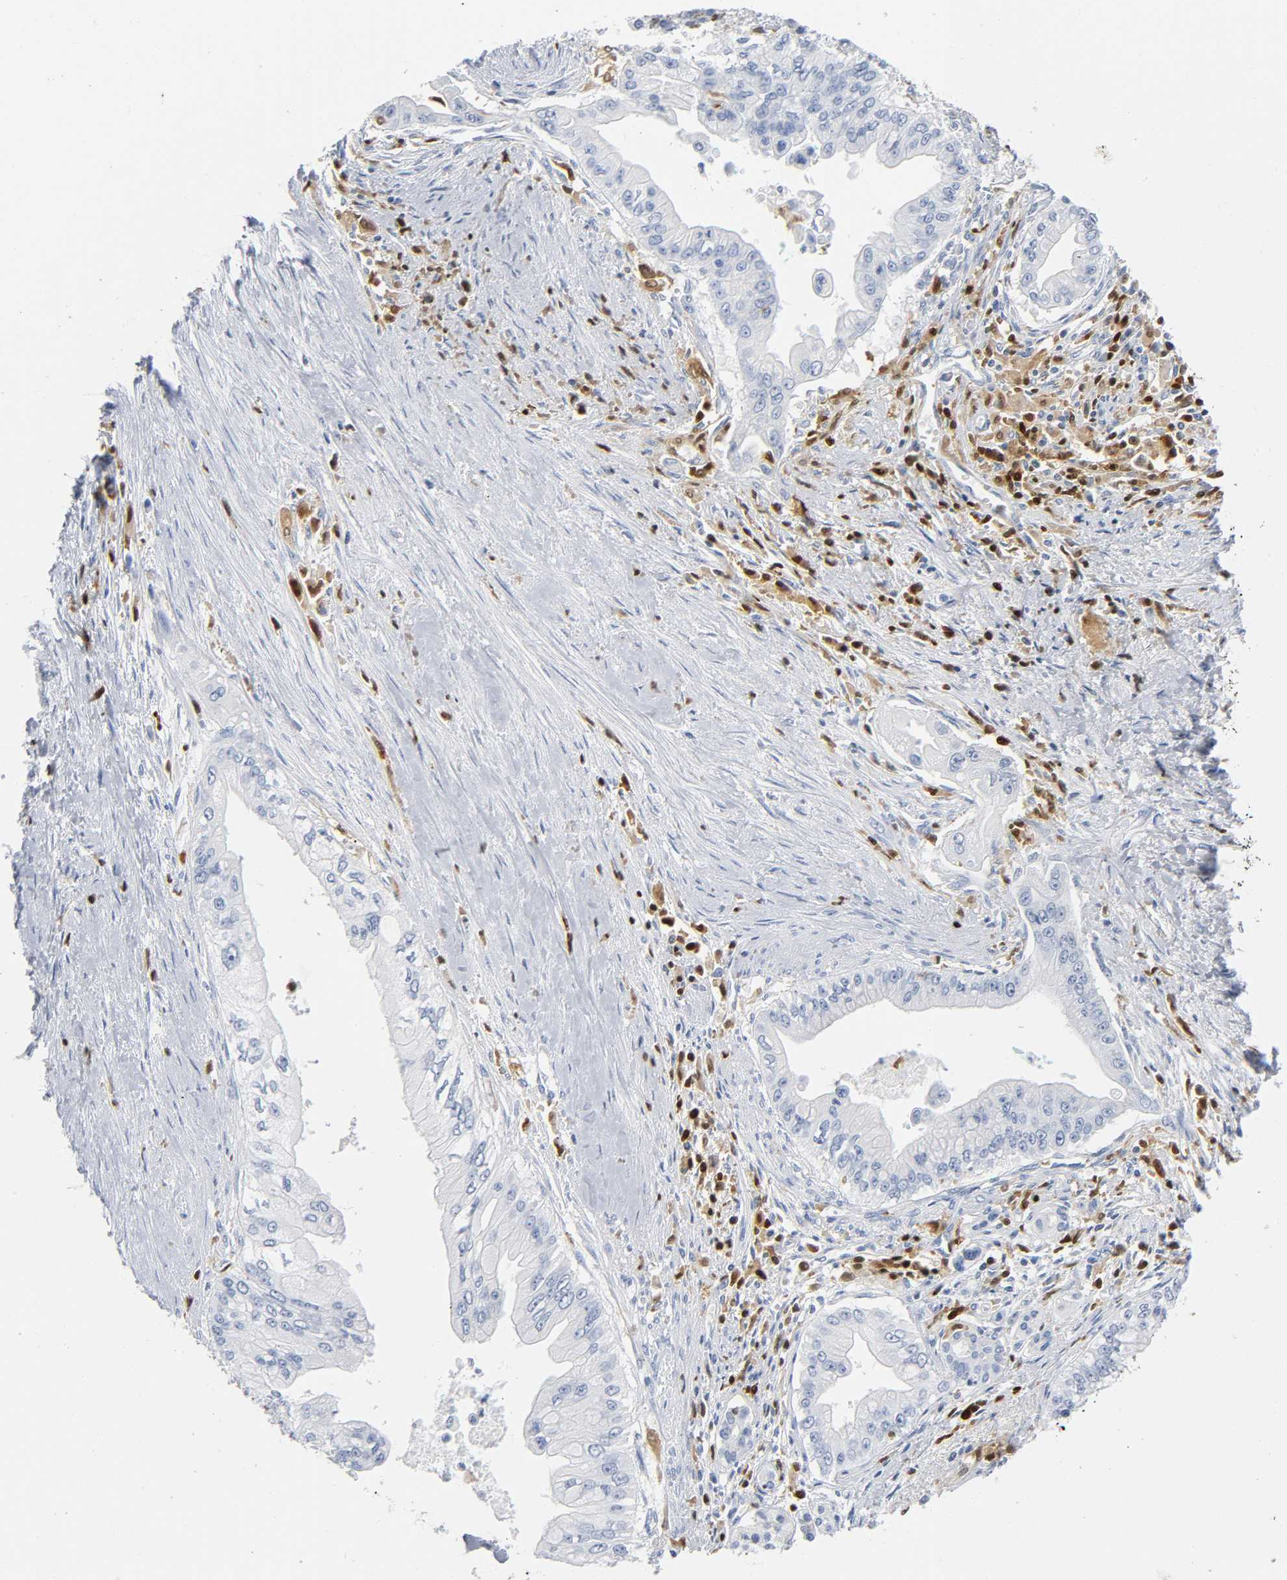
{"staining": {"intensity": "negative", "quantity": "none", "location": "none"}, "tissue": "pancreatic cancer", "cell_type": "Tumor cells", "image_type": "cancer", "snomed": [{"axis": "morphology", "description": "Adenocarcinoma, NOS"}, {"axis": "topography", "description": "Pancreas"}], "caption": "This micrograph is of adenocarcinoma (pancreatic) stained with IHC to label a protein in brown with the nuclei are counter-stained blue. There is no positivity in tumor cells.", "gene": "DOK2", "patient": {"sex": "female", "age": 64}}